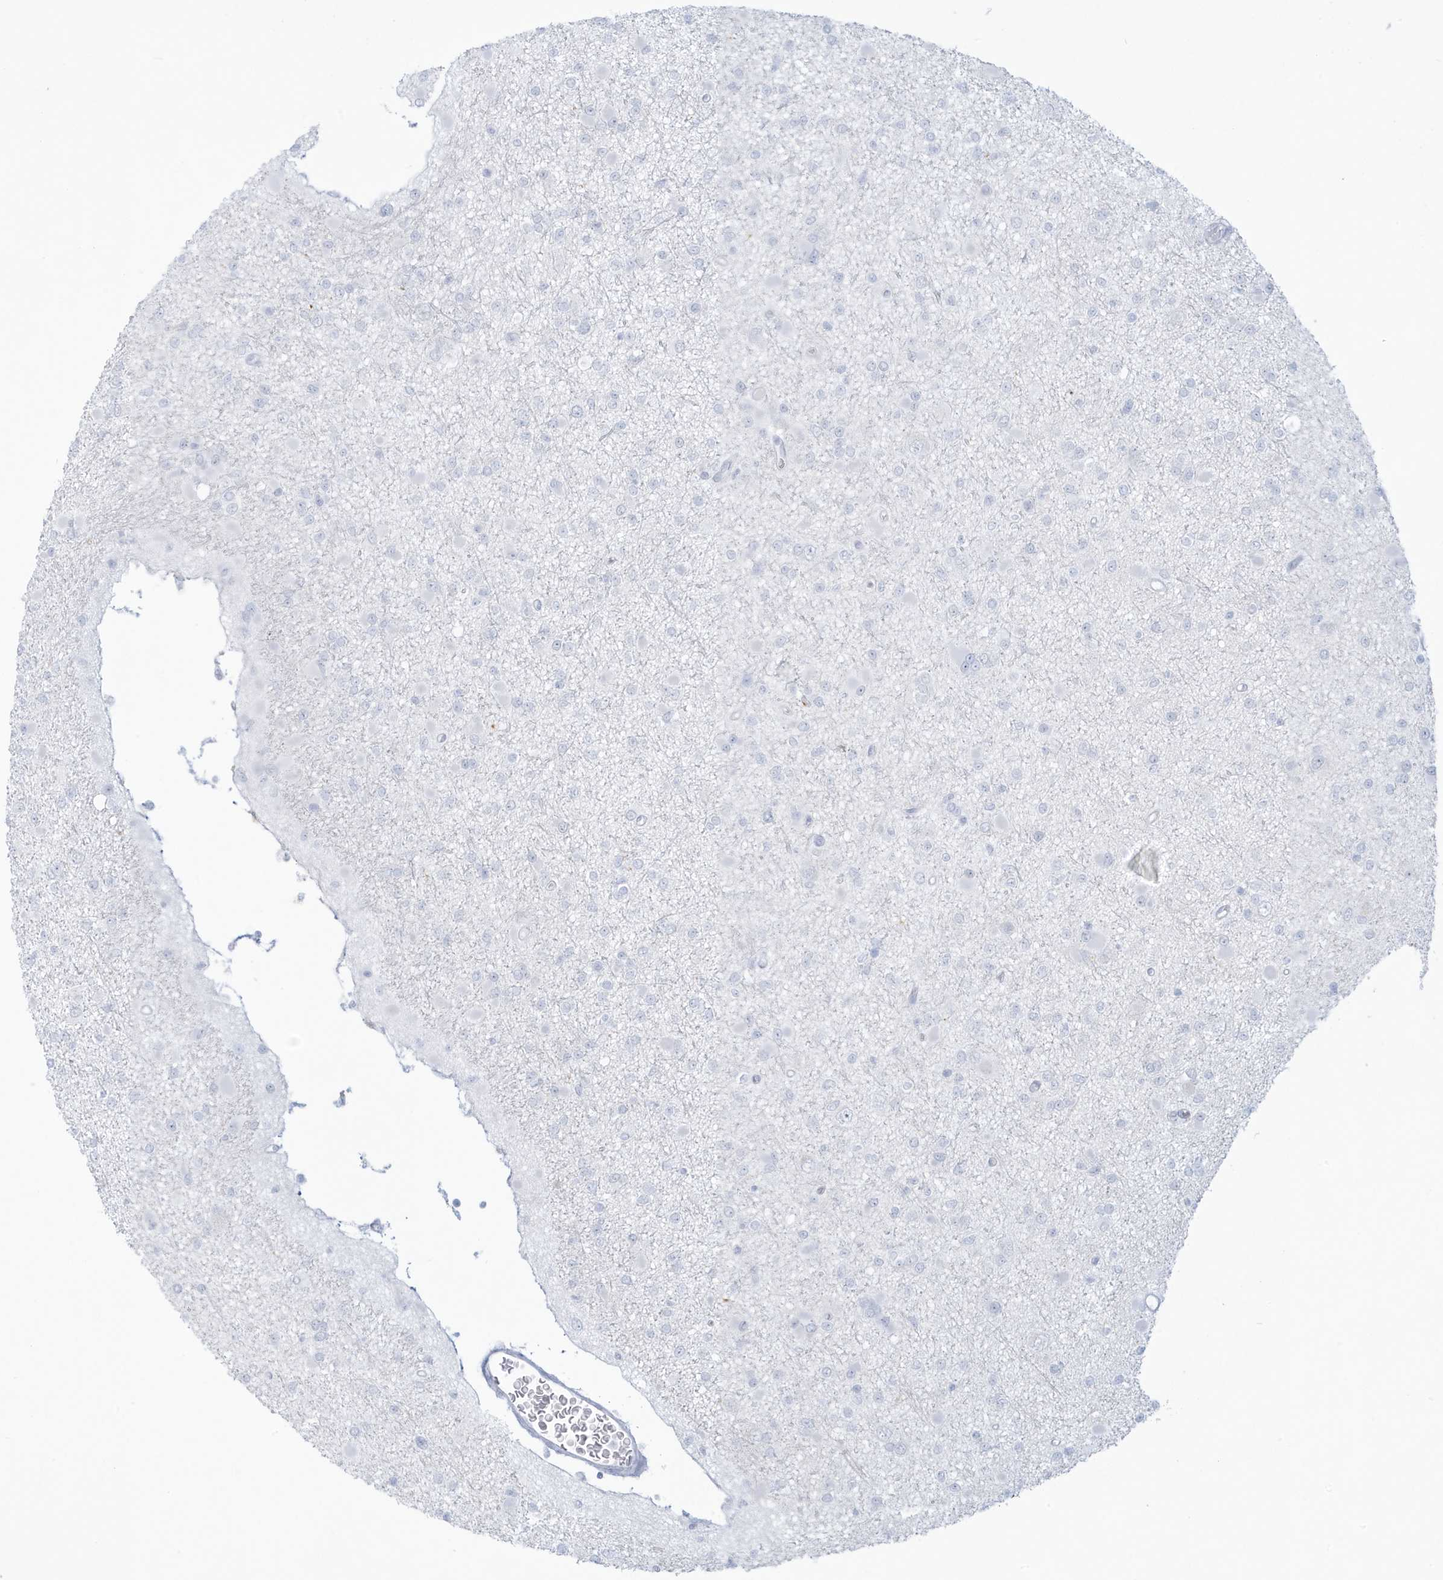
{"staining": {"intensity": "negative", "quantity": "none", "location": "none"}, "tissue": "glioma", "cell_type": "Tumor cells", "image_type": "cancer", "snomed": [{"axis": "morphology", "description": "Glioma, malignant, Low grade"}, {"axis": "topography", "description": "Brain"}], "caption": "Tumor cells are negative for brown protein staining in low-grade glioma (malignant). (DAB (3,3'-diaminobenzidine) immunohistochemistry (IHC) visualized using brightfield microscopy, high magnification).", "gene": "HERC6", "patient": {"sex": "female", "age": 22}}